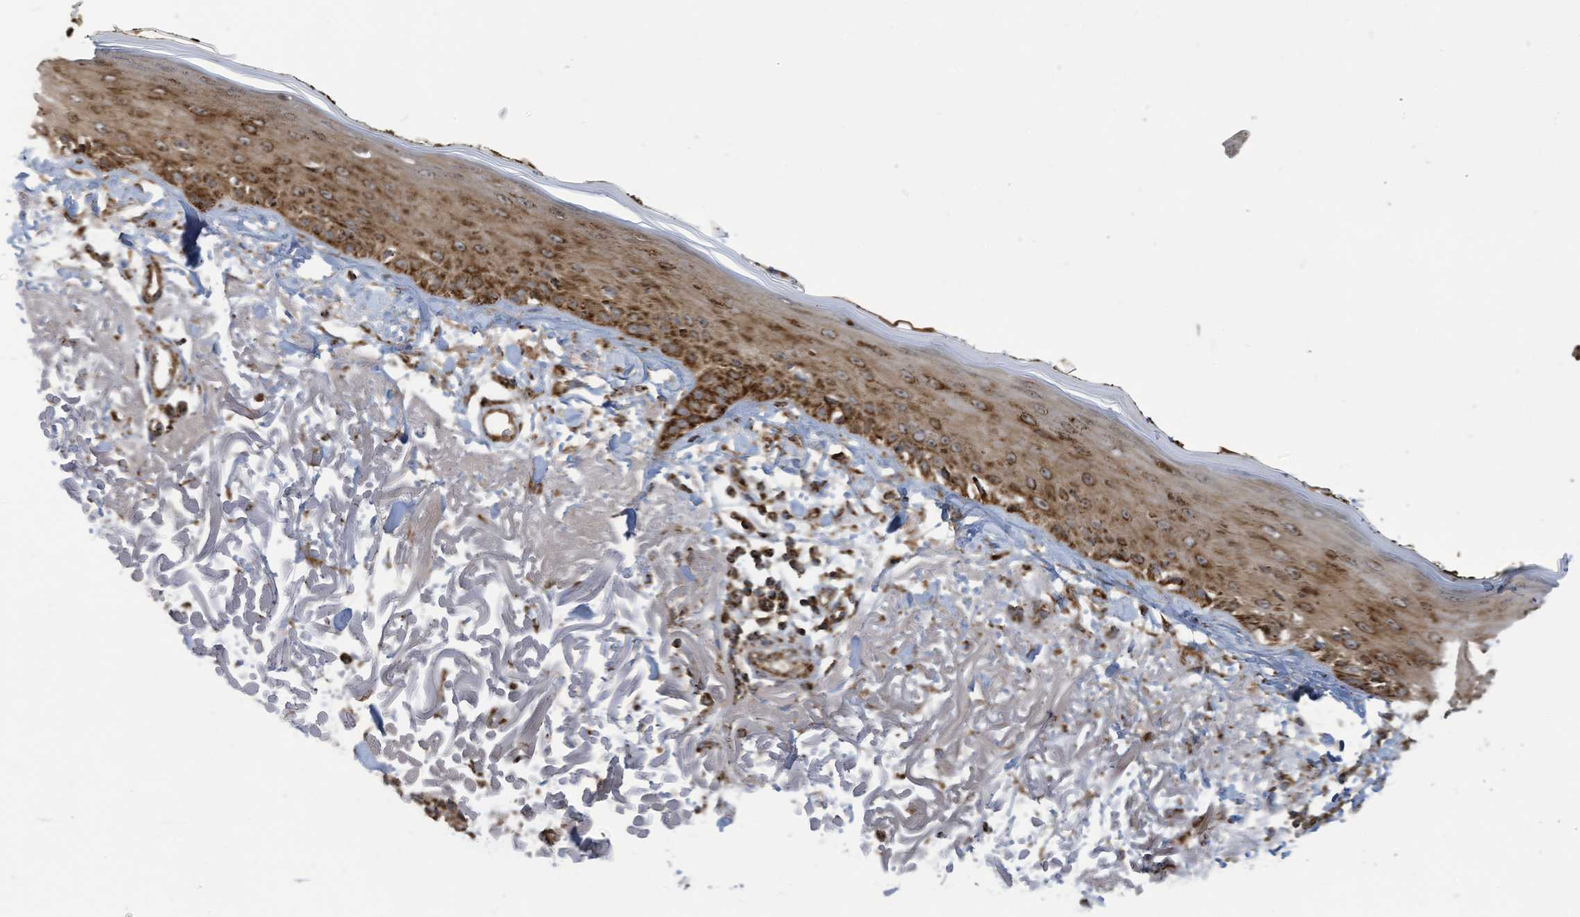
{"staining": {"intensity": "strong", "quantity": ">75%", "location": "cytoplasmic/membranous"}, "tissue": "skin", "cell_type": "Fibroblasts", "image_type": "normal", "snomed": [{"axis": "morphology", "description": "Normal tissue, NOS"}, {"axis": "topography", "description": "Skin"}, {"axis": "topography", "description": "Skeletal muscle"}], "caption": "A histopathology image showing strong cytoplasmic/membranous positivity in about >75% of fibroblasts in unremarkable skin, as visualized by brown immunohistochemical staining.", "gene": "COX10", "patient": {"sex": "male", "age": 83}}